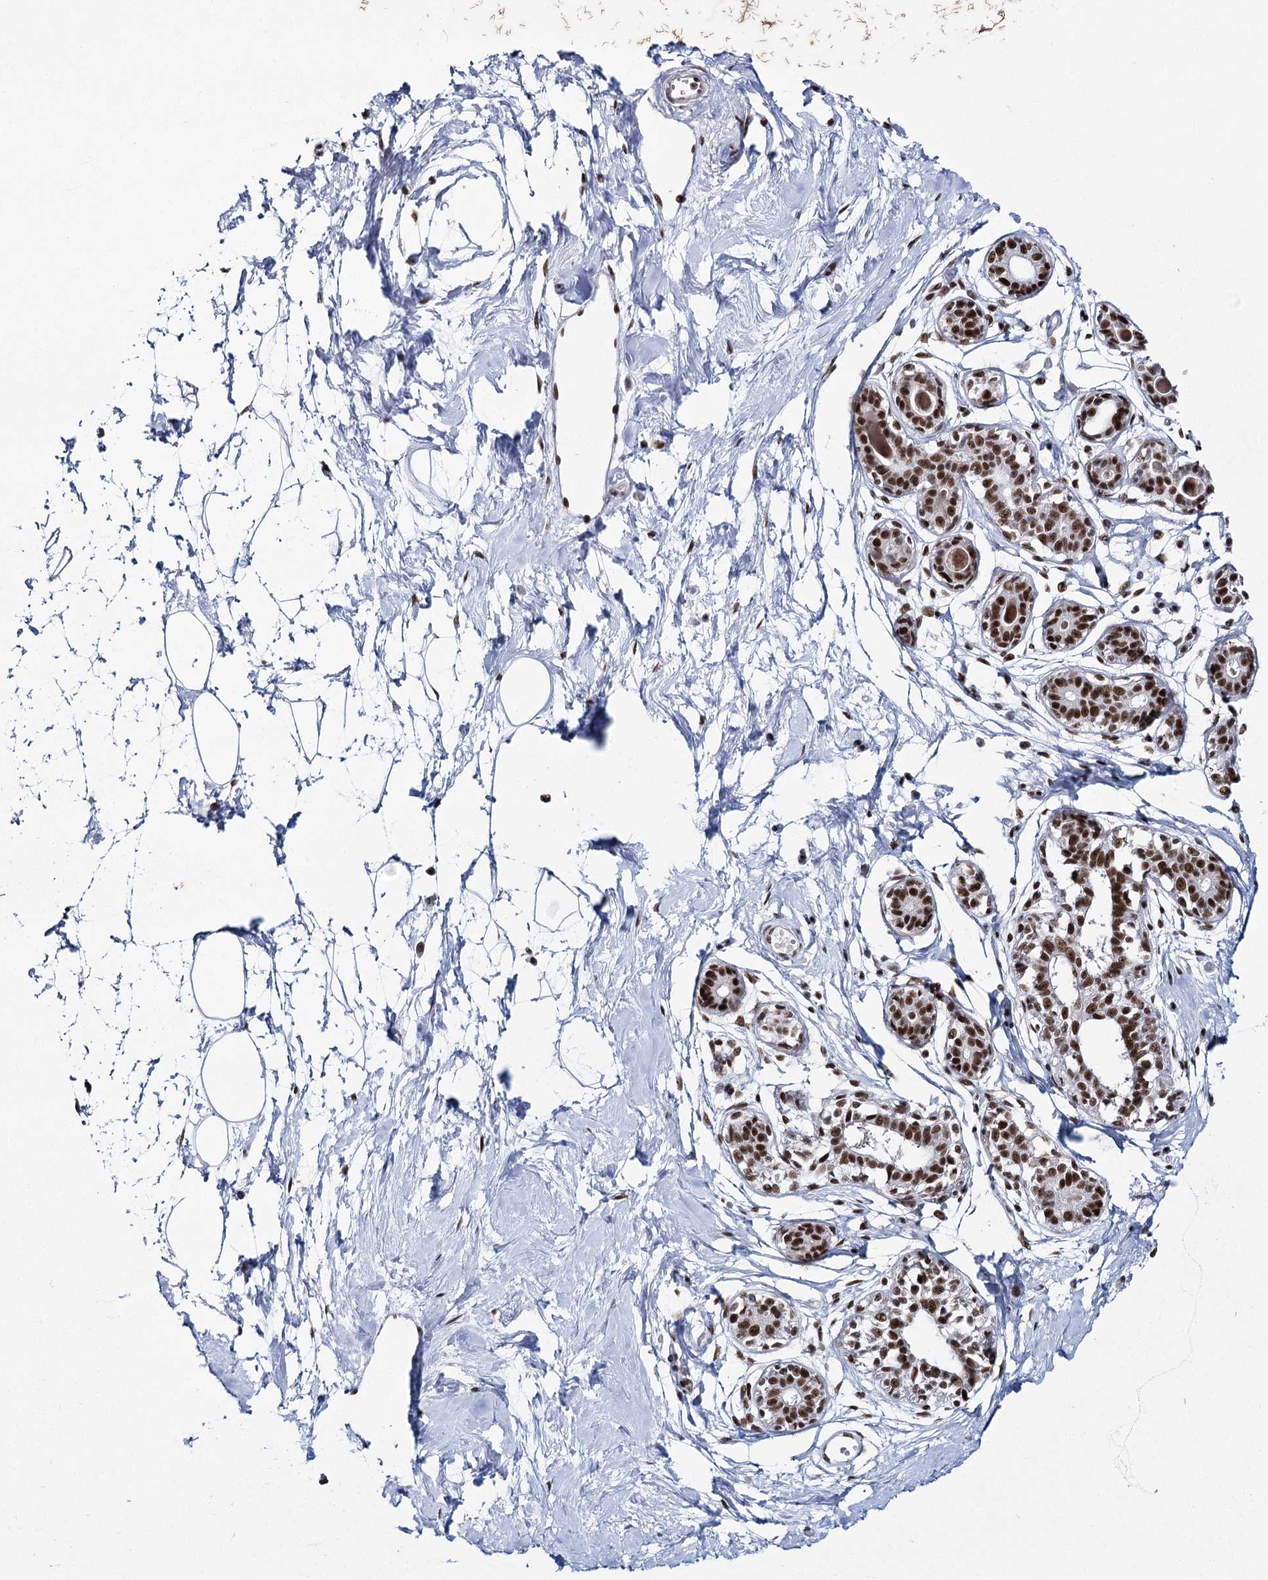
{"staining": {"intensity": "negative", "quantity": "none", "location": "none"}, "tissue": "breast", "cell_type": "Adipocytes", "image_type": "normal", "snomed": [{"axis": "morphology", "description": "Normal tissue, NOS"}, {"axis": "topography", "description": "Breast"}], "caption": "A high-resolution photomicrograph shows immunohistochemistry staining of unremarkable breast, which exhibits no significant staining in adipocytes.", "gene": "SCAF8", "patient": {"sex": "female", "age": 45}}